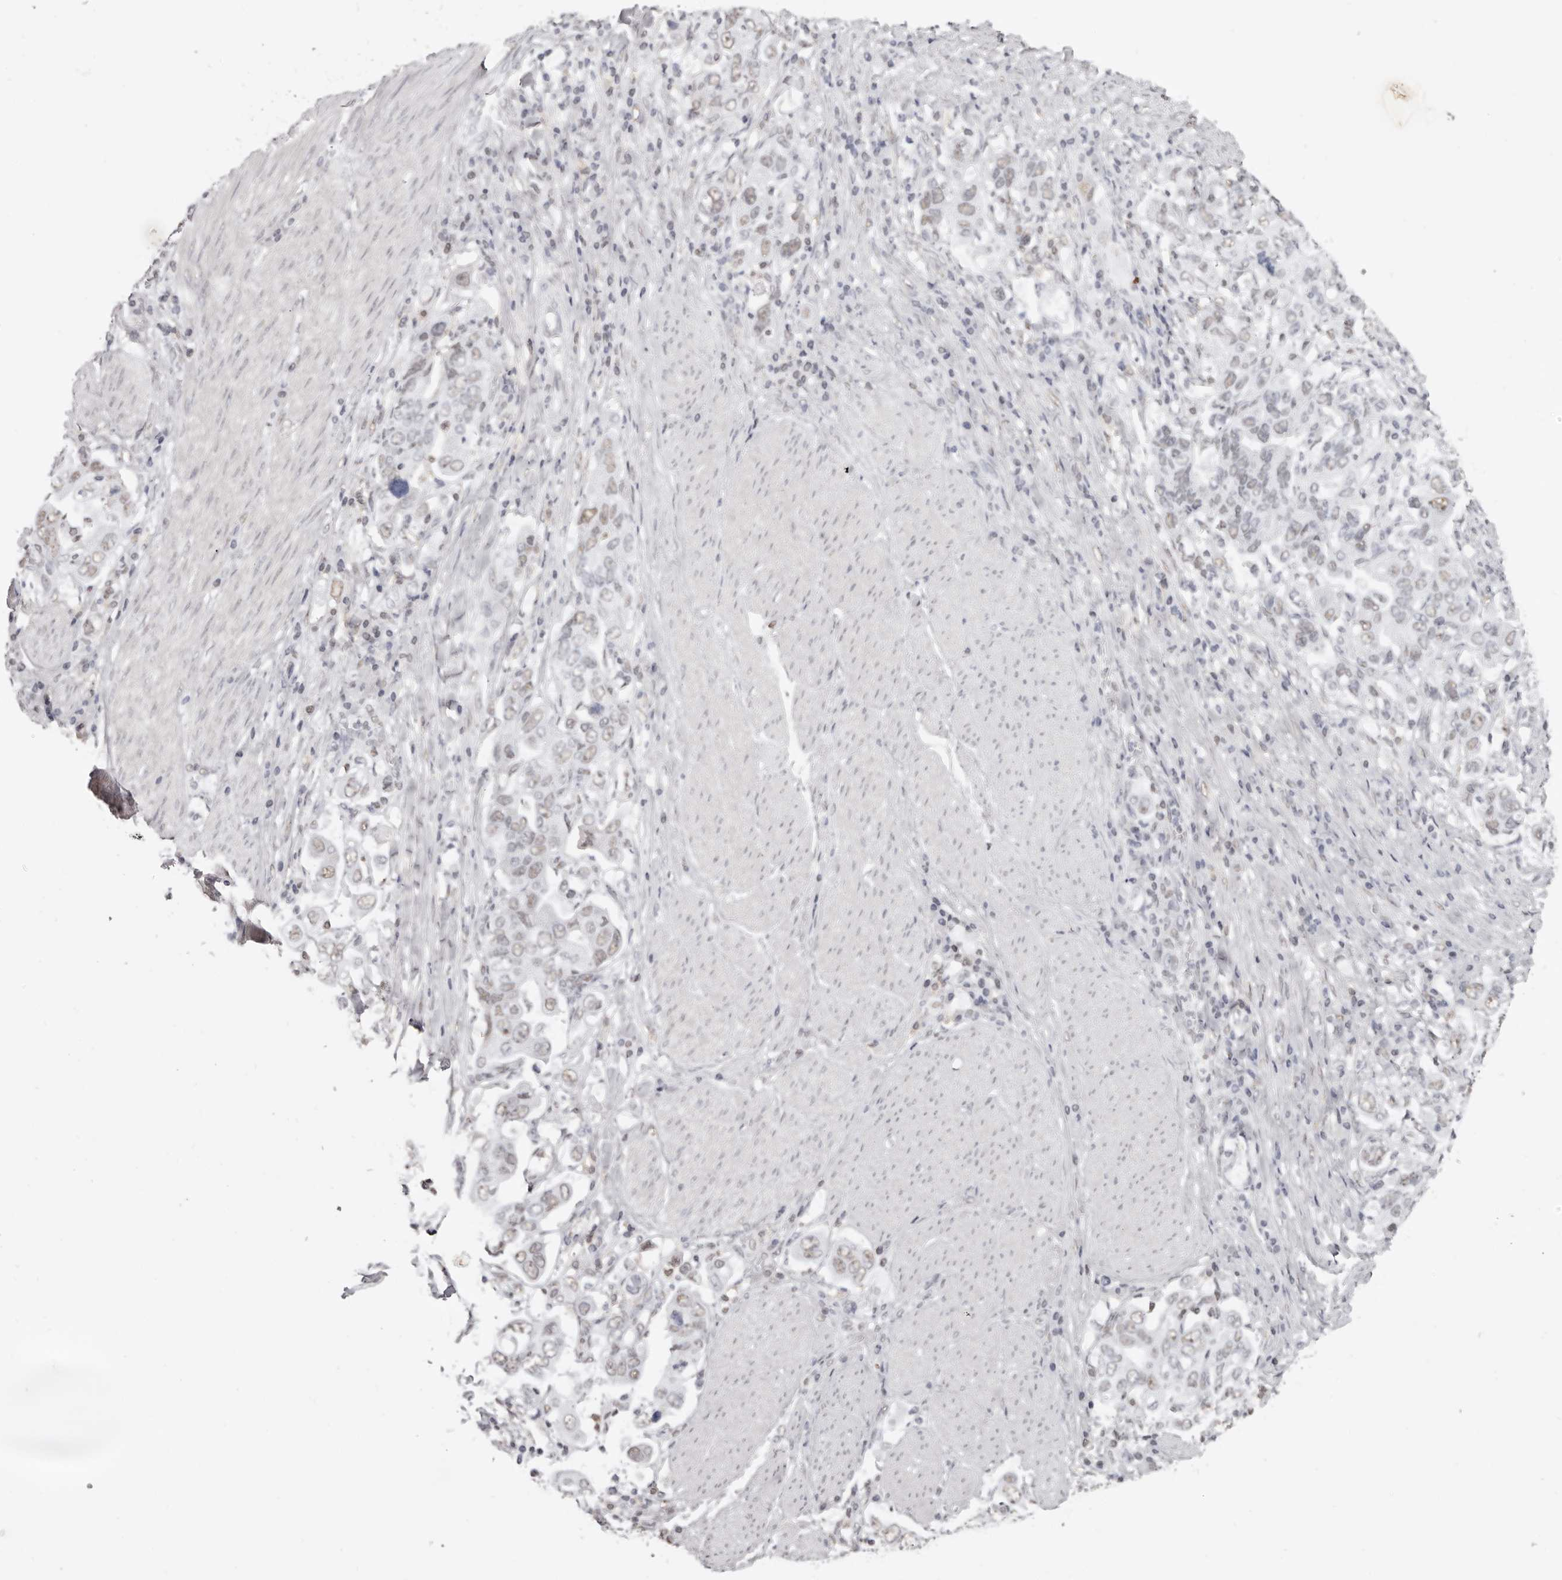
{"staining": {"intensity": "weak", "quantity": "<25%", "location": "nuclear"}, "tissue": "stomach cancer", "cell_type": "Tumor cells", "image_type": "cancer", "snomed": [{"axis": "morphology", "description": "Adenocarcinoma, NOS"}, {"axis": "topography", "description": "Stomach, upper"}], "caption": "Tumor cells are negative for protein expression in human stomach cancer (adenocarcinoma).", "gene": "SCAF4", "patient": {"sex": "male", "age": 62}}